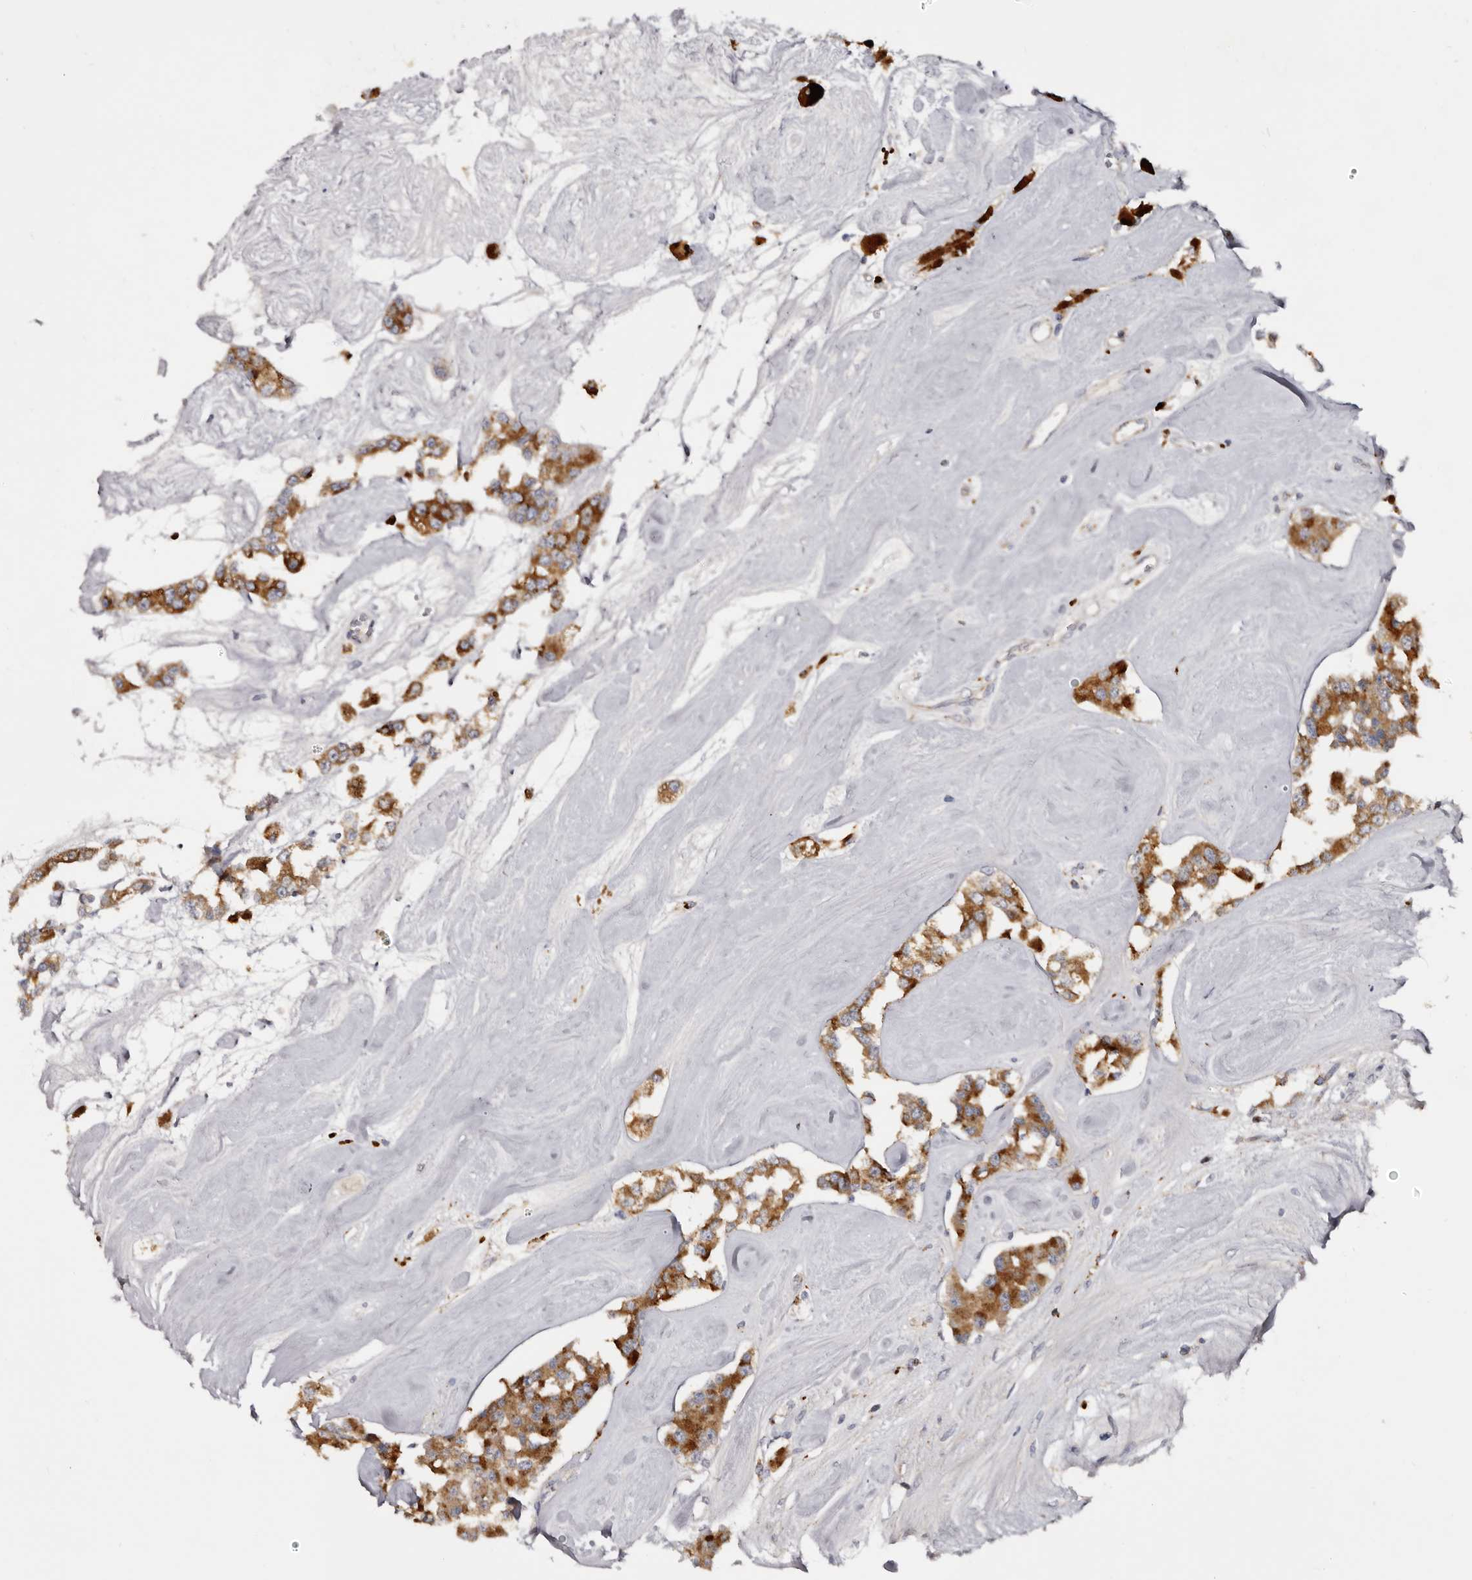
{"staining": {"intensity": "moderate", "quantity": ">75%", "location": "cytoplasmic/membranous"}, "tissue": "carcinoid", "cell_type": "Tumor cells", "image_type": "cancer", "snomed": [{"axis": "morphology", "description": "Carcinoid, malignant, NOS"}, {"axis": "topography", "description": "Pancreas"}], "caption": "IHC image of human carcinoid stained for a protein (brown), which exhibits medium levels of moderate cytoplasmic/membranous positivity in approximately >75% of tumor cells.", "gene": "DAP", "patient": {"sex": "male", "age": 41}}